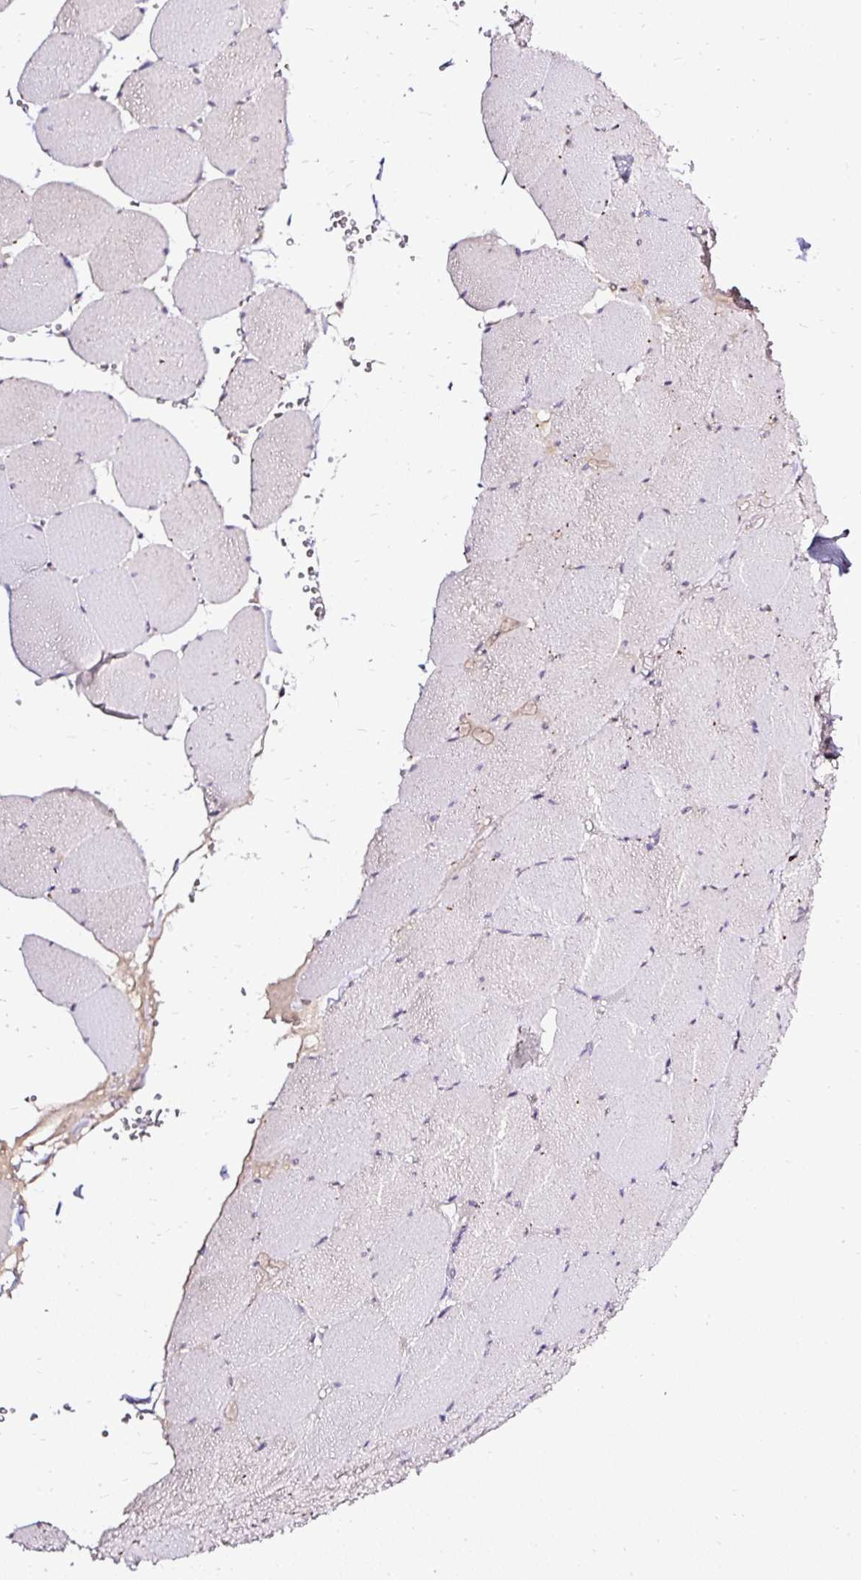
{"staining": {"intensity": "weak", "quantity": "25%-75%", "location": "cytoplasmic/membranous"}, "tissue": "skeletal muscle", "cell_type": "Myocytes", "image_type": "normal", "snomed": [{"axis": "morphology", "description": "Normal tissue, NOS"}, {"axis": "topography", "description": "Skeletal muscle"}, {"axis": "topography", "description": "Head-Neck"}], "caption": "Weak cytoplasmic/membranous protein positivity is identified in about 25%-75% of myocytes in skeletal muscle.", "gene": "SEC63", "patient": {"sex": "male", "age": 66}}